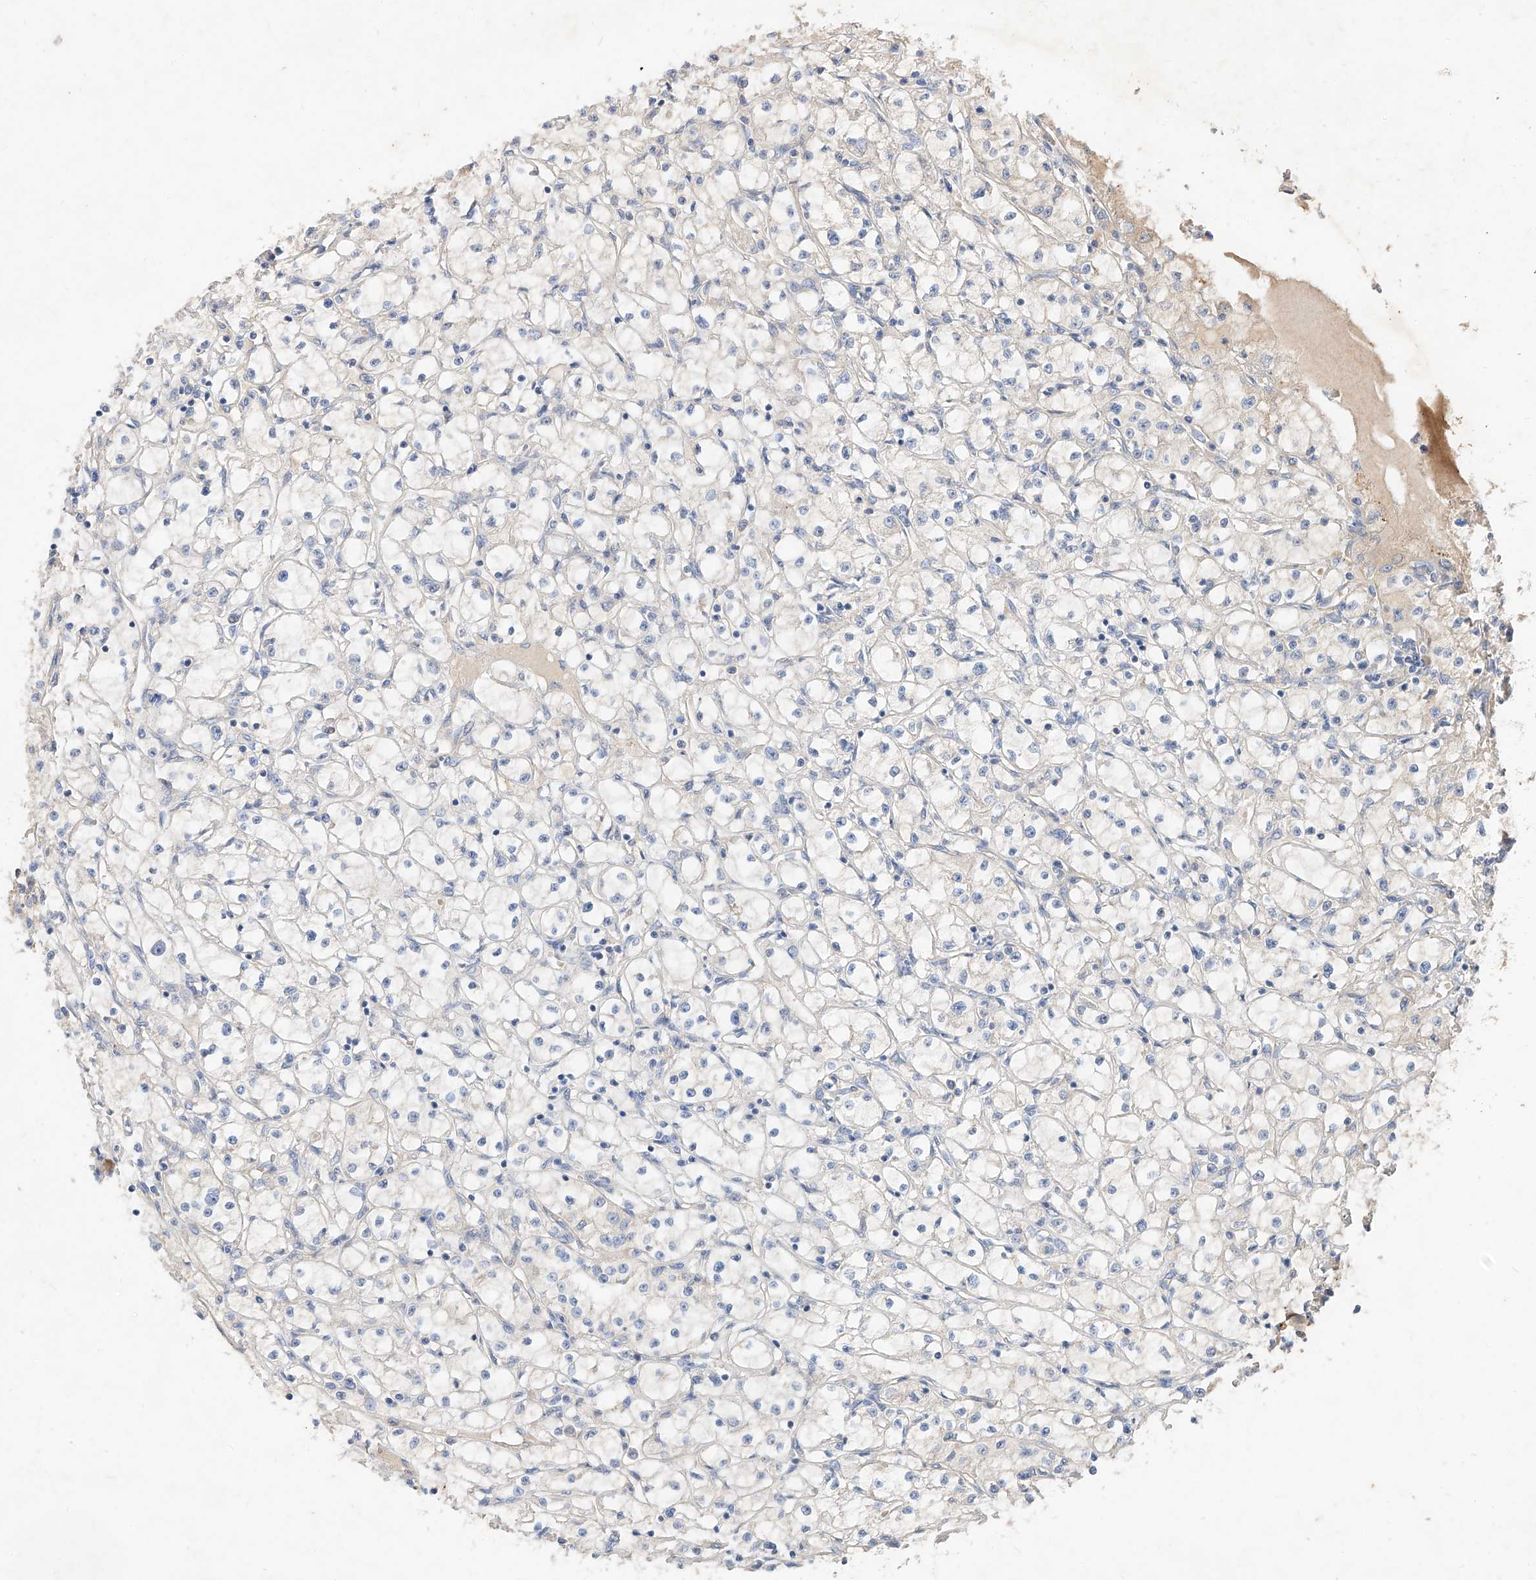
{"staining": {"intensity": "negative", "quantity": "none", "location": "none"}, "tissue": "renal cancer", "cell_type": "Tumor cells", "image_type": "cancer", "snomed": [{"axis": "morphology", "description": "Adenocarcinoma, NOS"}, {"axis": "topography", "description": "Kidney"}], "caption": "This is a histopathology image of immunohistochemistry staining of adenocarcinoma (renal), which shows no expression in tumor cells.", "gene": "DIRAS3", "patient": {"sex": "male", "age": 56}}